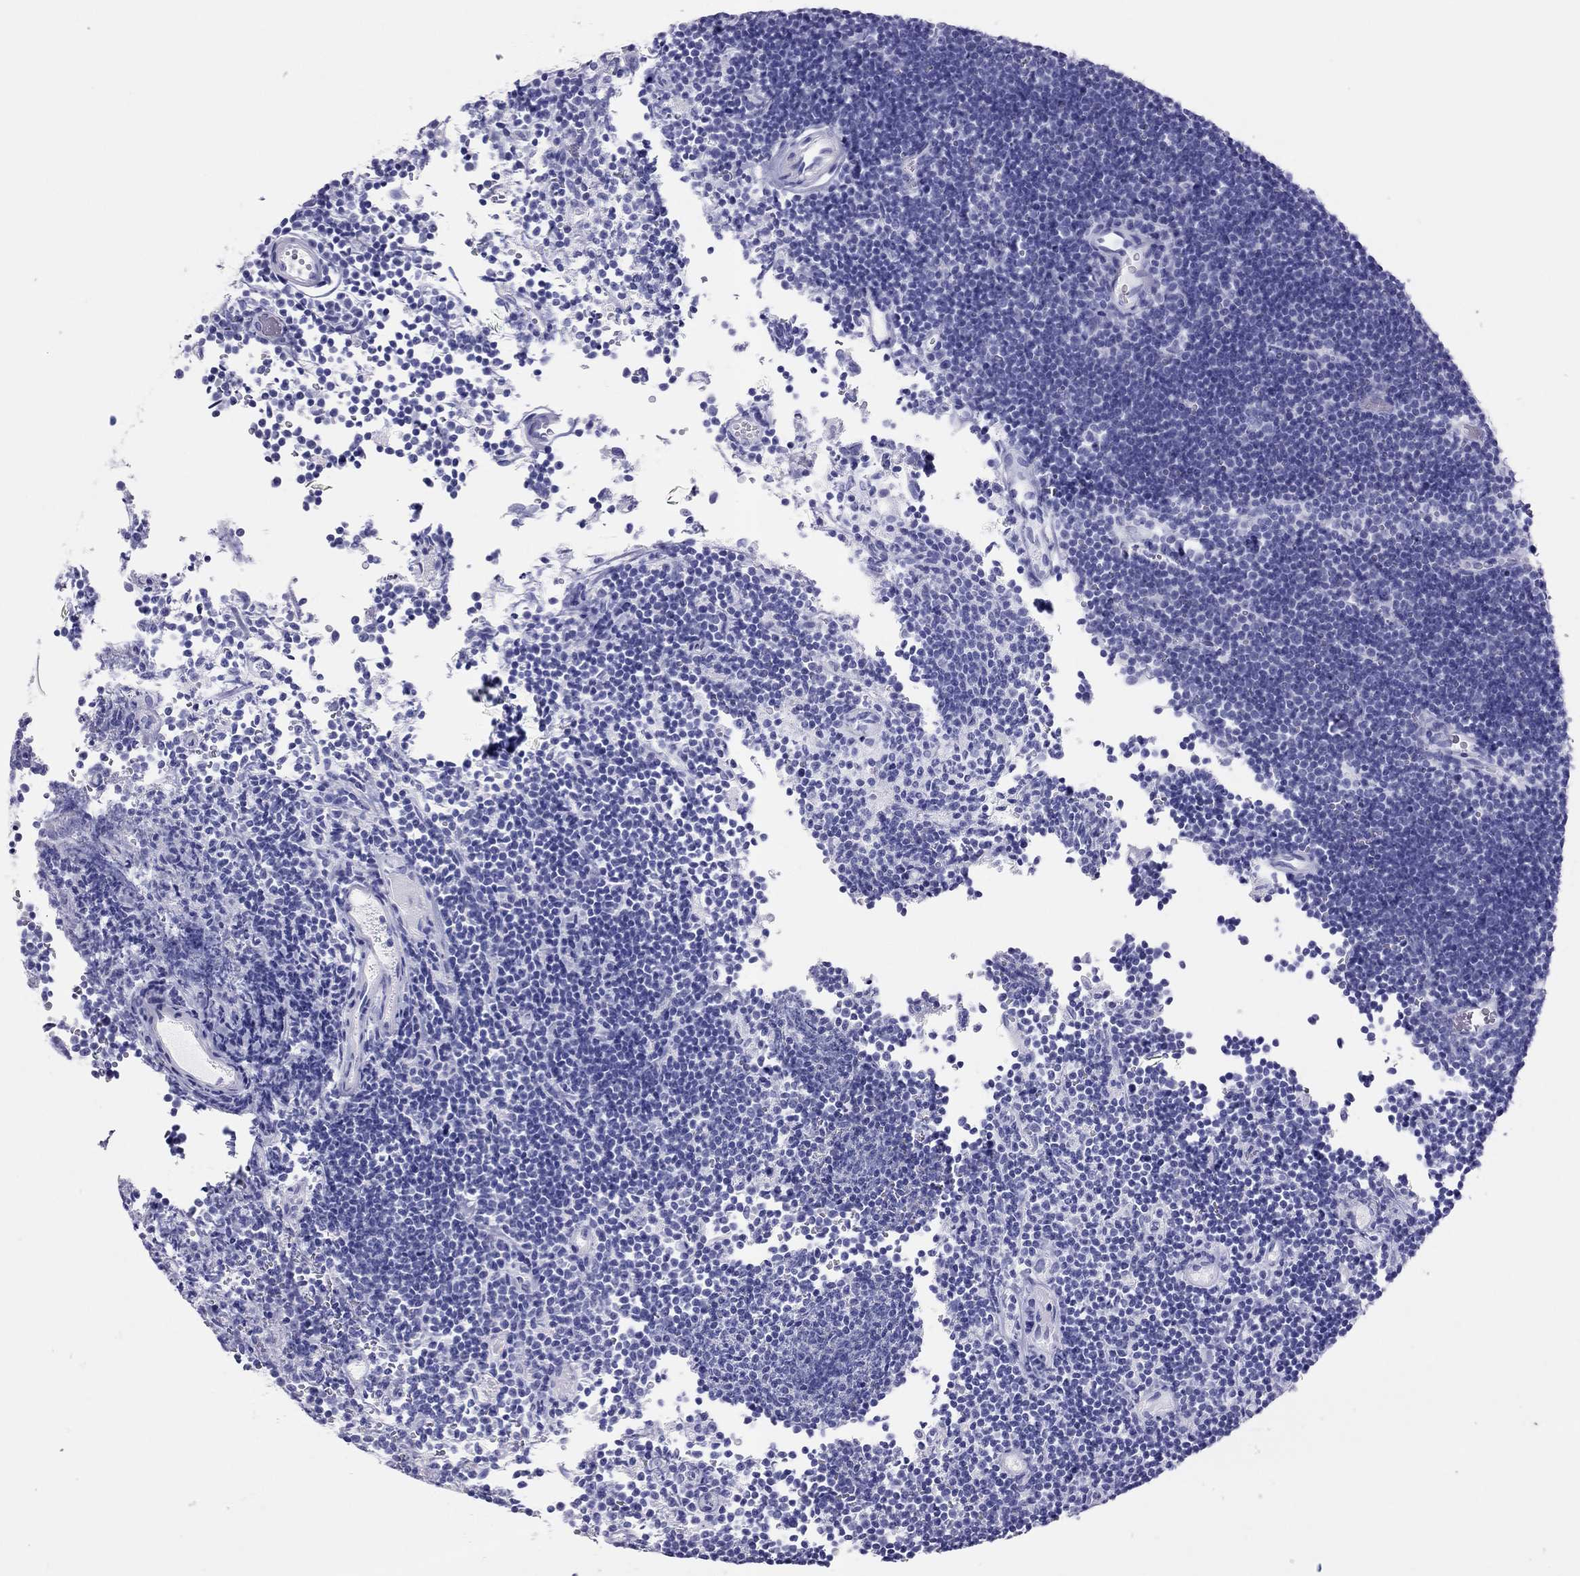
{"staining": {"intensity": "negative", "quantity": "none", "location": "none"}, "tissue": "lymphoma", "cell_type": "Tumor cells", "image_type": "cancer", "snomed": [{"axis": "morphology", "description": "Malignant lymphoma, non-Hodgkin's type, Low grade"}, {"axis": "topography", "description": "Brain"}], "caption": "IHC image of neoplastic tissue: human low-grade malignant lymphoma, non-Hodgkin's type stained with DAB exhibits no significant protein expression in tumor cells.", "gene": "TSHB", "patient": {"sex": "female", "age": 66}}